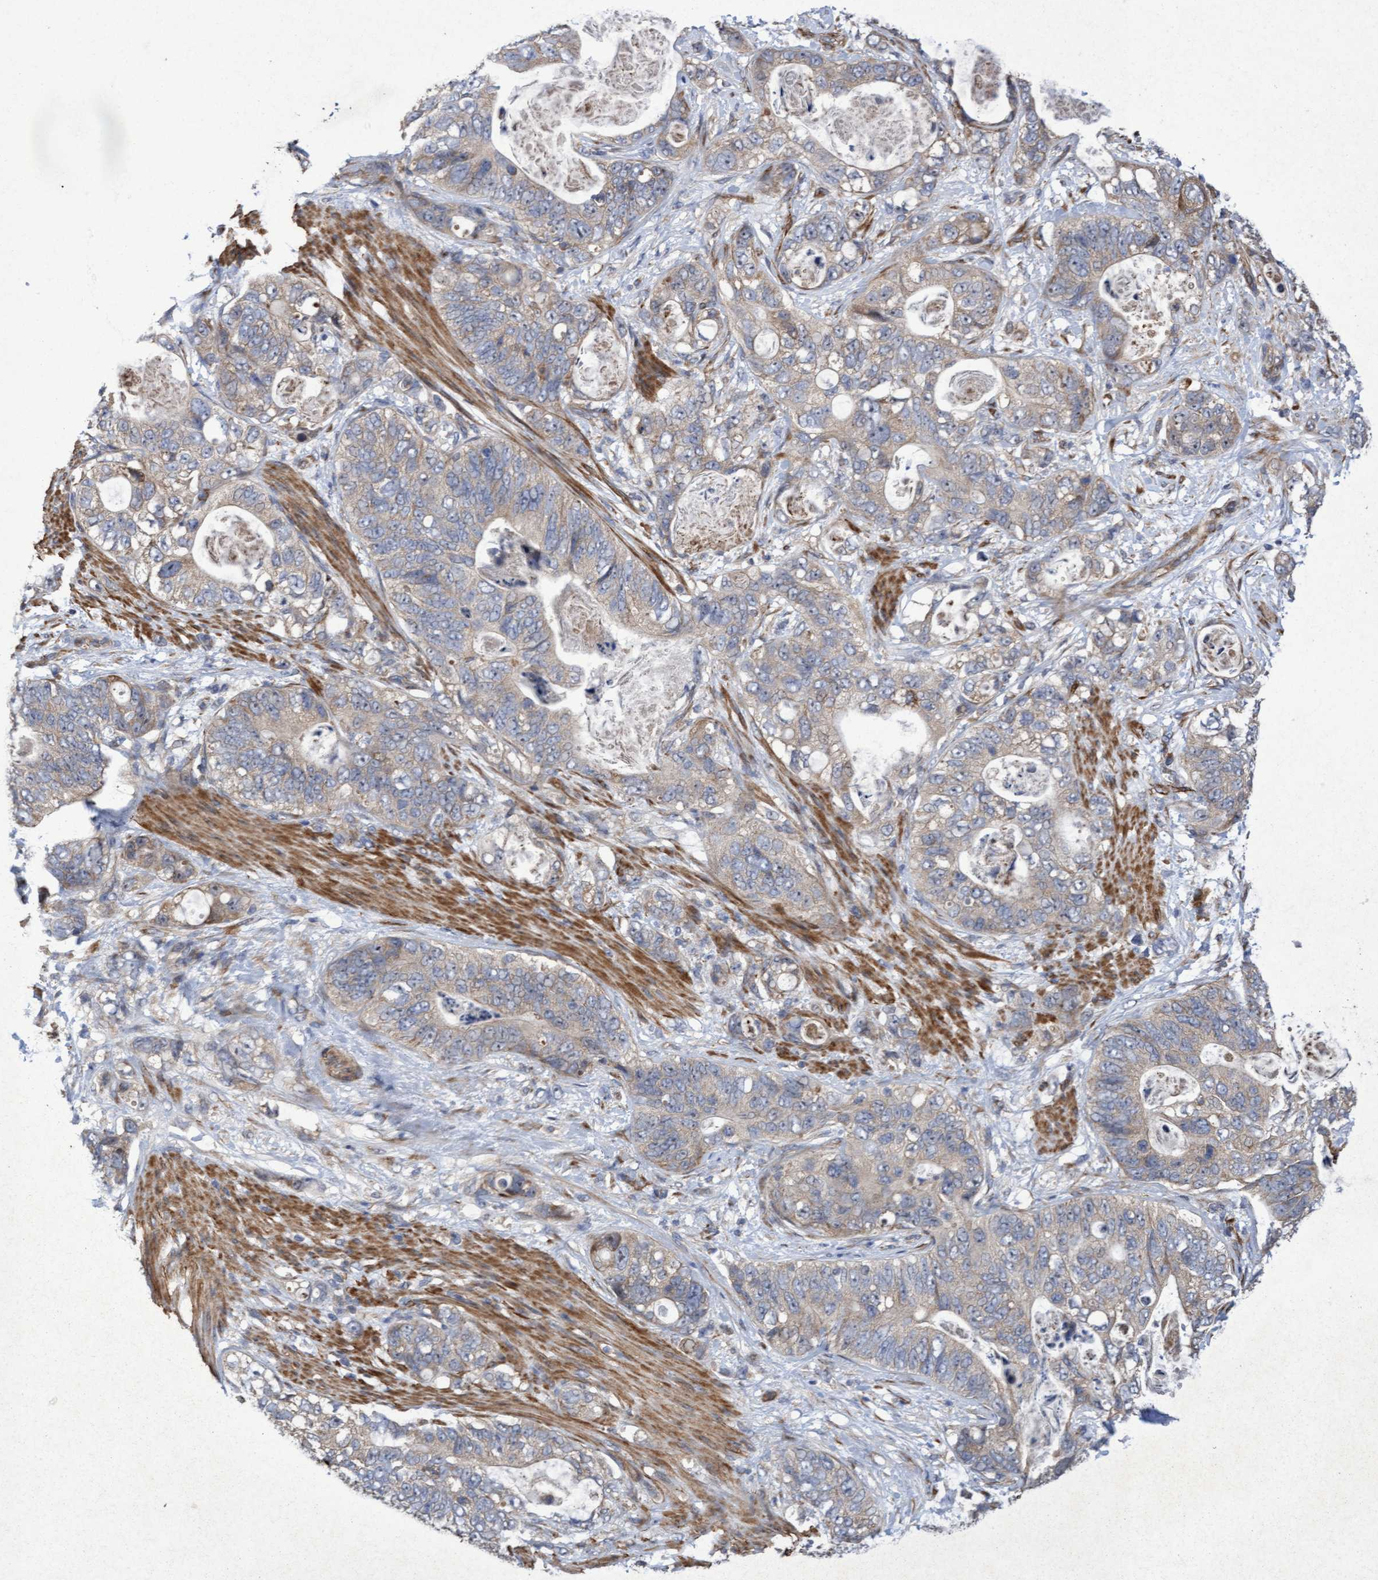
{"staining": {"intensity": "weak", "quantity": "25%-75%", "location": "cytoplasmic/membranous"}, "tissue": "stomach cancer", "cell_type": "Tumor cells", "image_type": "cancer", "snomed": [{"axis": "morphology", "description": "Normal tissue, NOS"}, {"axis": "morphology", "description": "Adenocarcinoma, NOS"}, {"axis": "topography", "description": "Stomach"}], "caption": "Protein staining displays weak cytoplasmic/membranous positivity in approximately 25%-75% of tumor cells in stomach cancer.", "gene": "ELP5", "patient": {"sex": "female", "age": 89}}